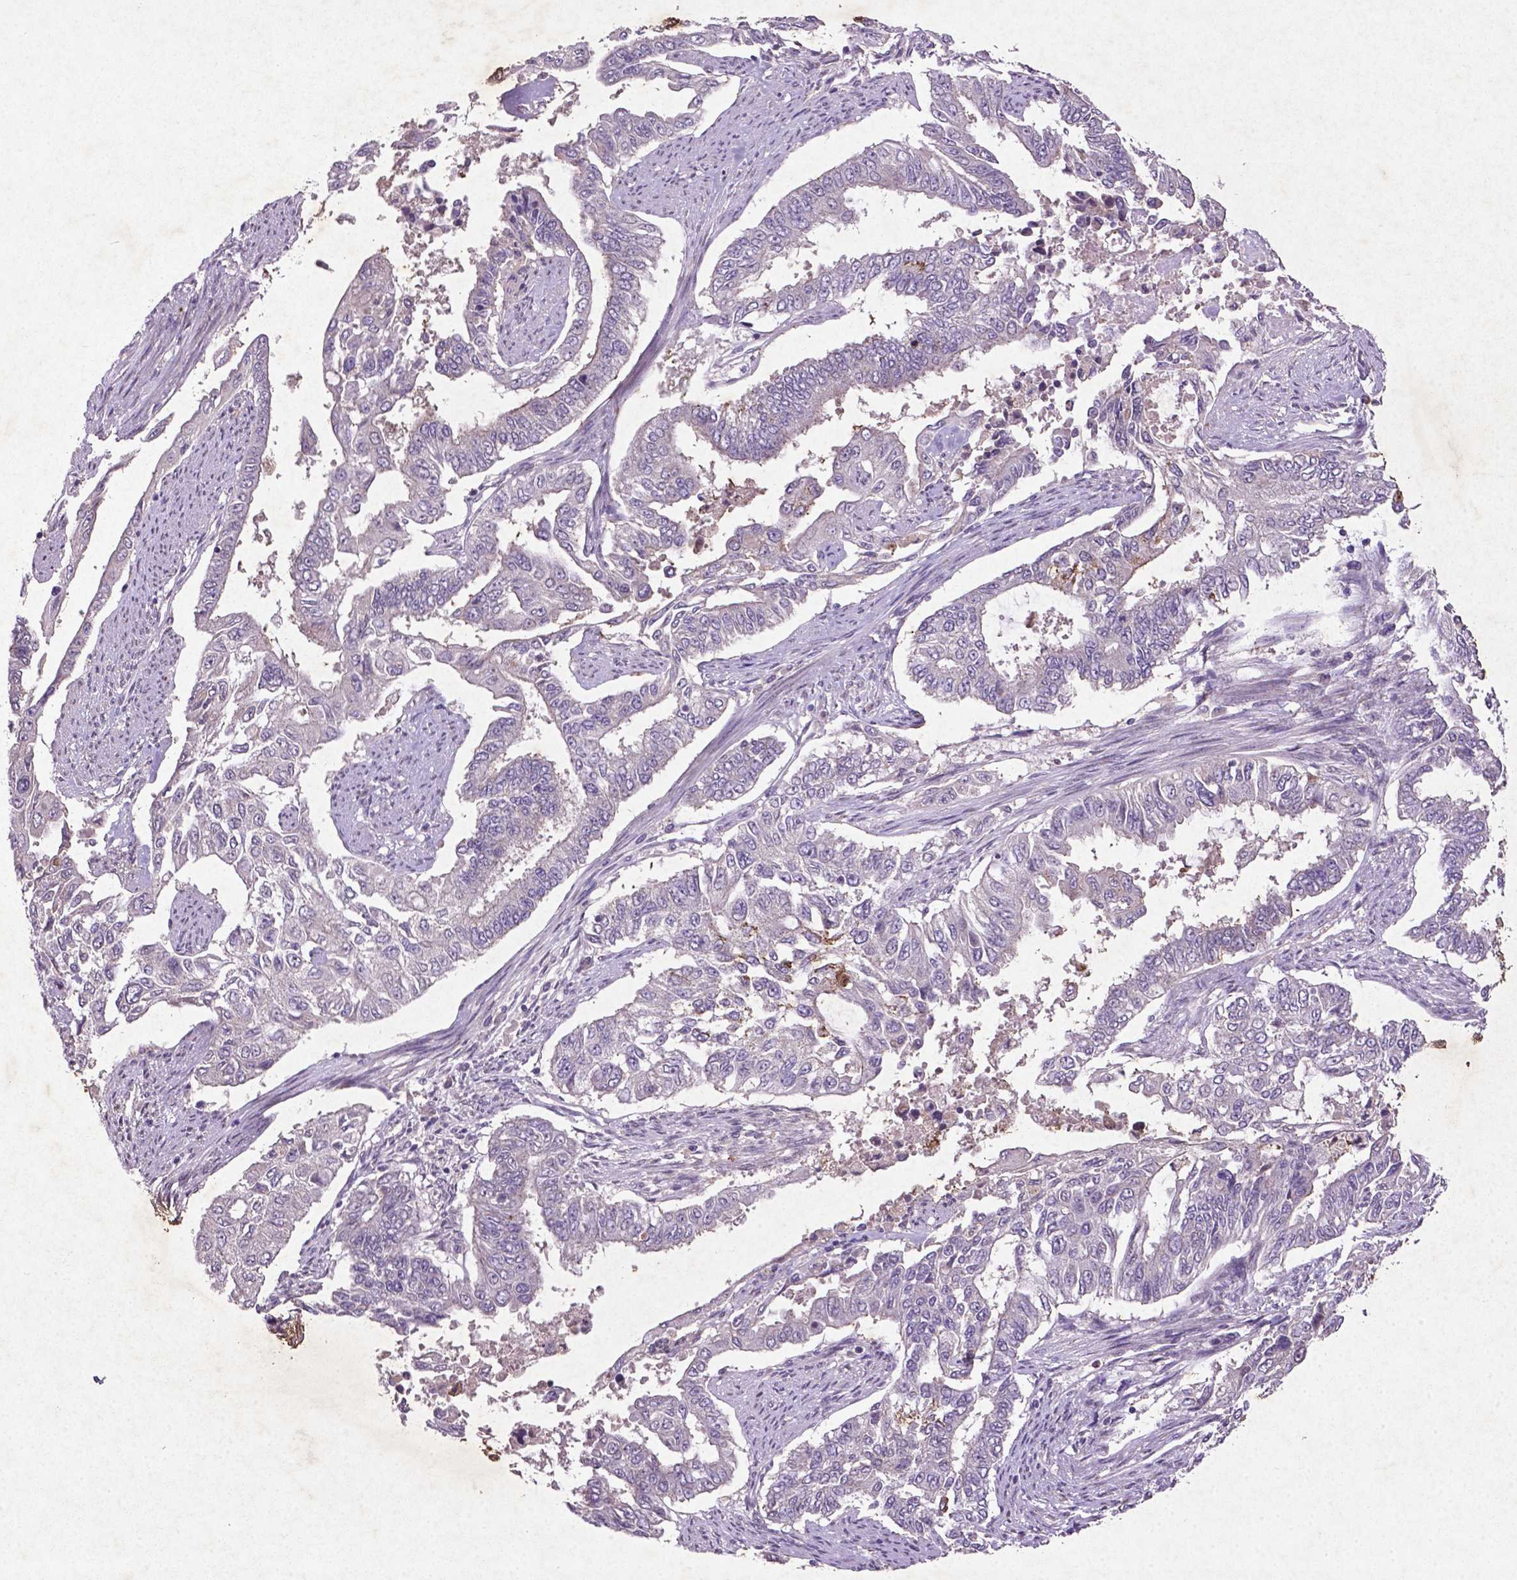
{"staining": {"intensity": "negative", "quantity": "none", "location": "none"}, "tissue": "endometrial cancer", "cell_type": "Tumor cells", "image_type": "cancer", "snomed": [{"axis": "morphology", "description": "Adenocarcinoma, NOS"}, {"axis": "topography", "description": "Uterus"}], "caption": "The immunohistochemistry (IHC) histopathology image has no significant staining in tumor cells of adenocarcinoma (endometrial) tissue. Nuclei are stained in blue.", "gene": "MTOR", "patient": {"sex": "female", "age": 59}}